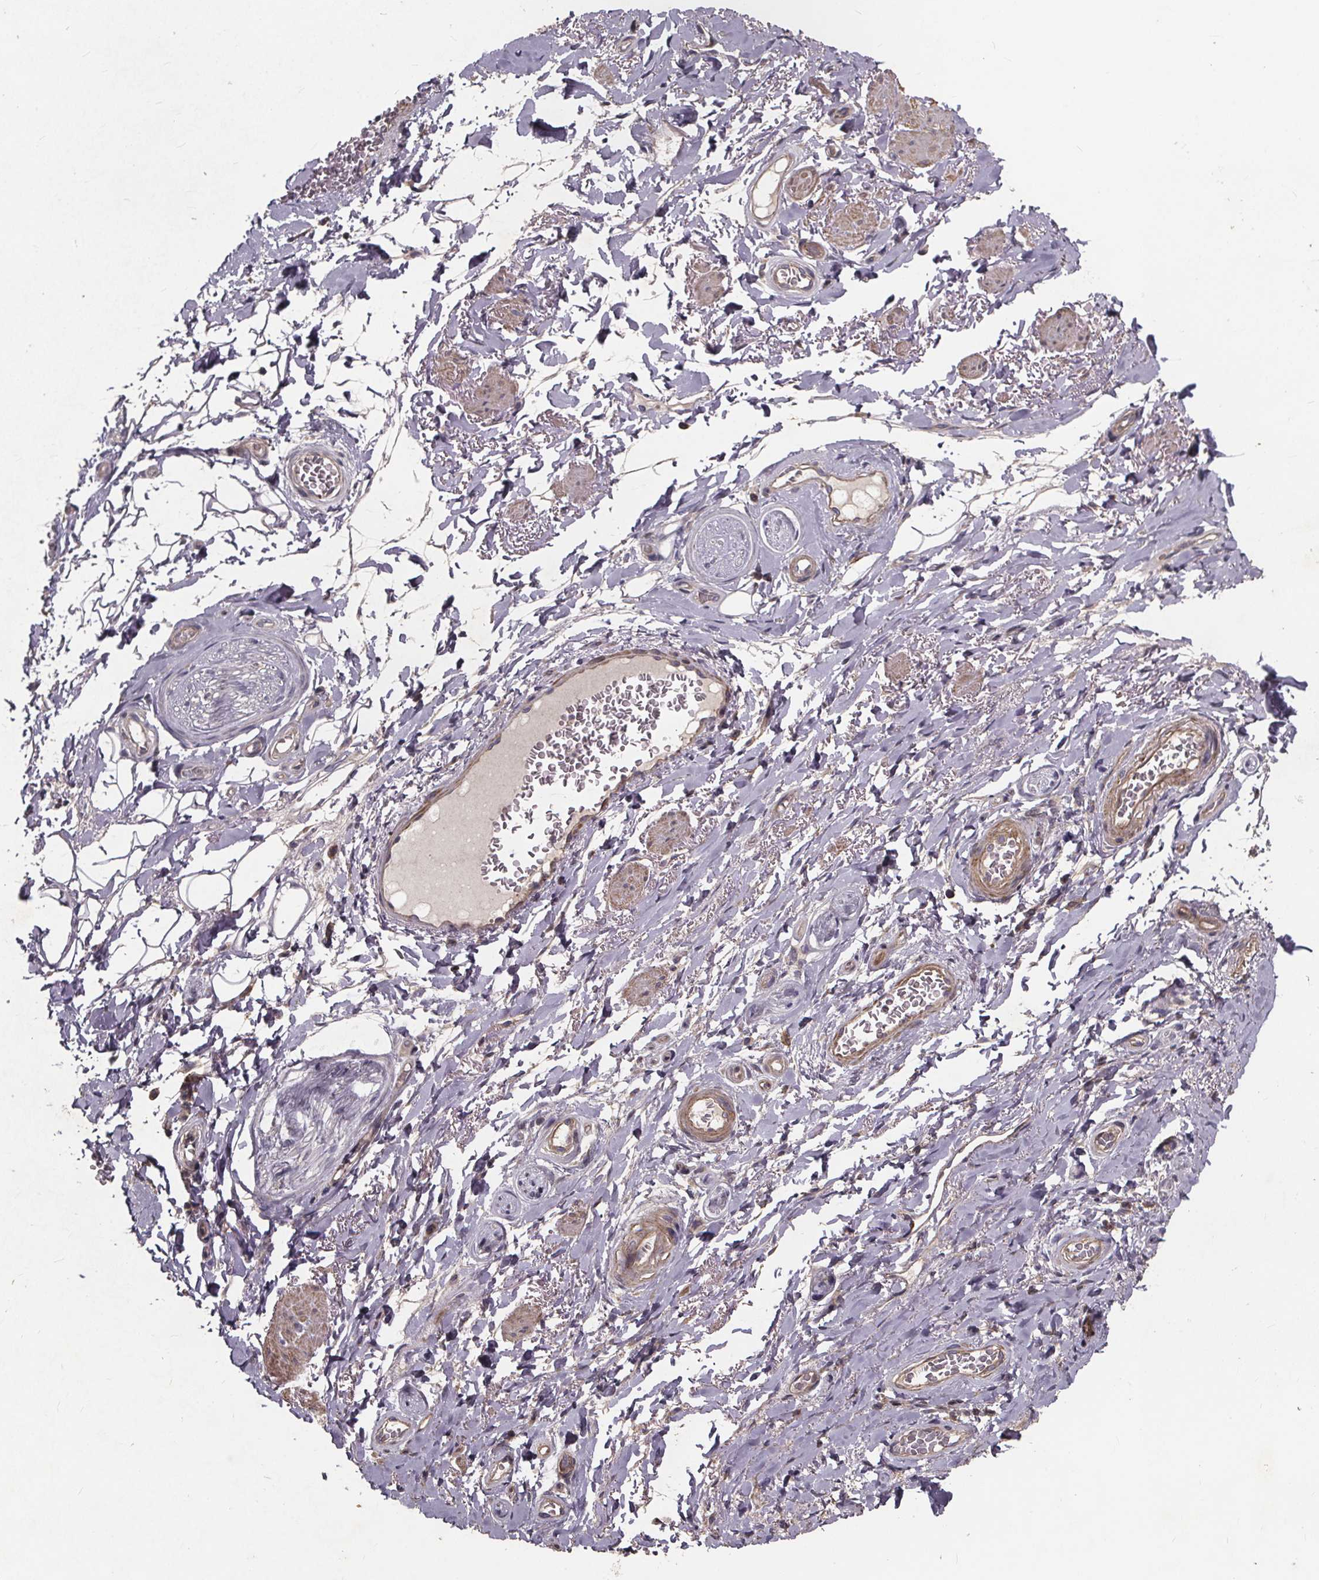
{"staining": {"intensity": "weak", "quantity": "<25%", "location": "cytoplasmic/membranous"}, "tissue": "adipose tissue", "cell_type": "Adipocytes", "image_type": "normal", "snomed": [{"axis": "morphology", "description": "Normal tissue, NOS"}, {"axis": "topography", "description": "Anal"}, {"axis": "topography", "description": "Peripheral nerve tissue"}], "caption": "Adipocytes show no significant protein expression in unremarkable adipose tissue. (DAB immunohistochemistry (IHC) visualized using brightfield microscopy, high magnification).", "gene": "YME1L1", "patient": {"sex": "male", "age": 53}}